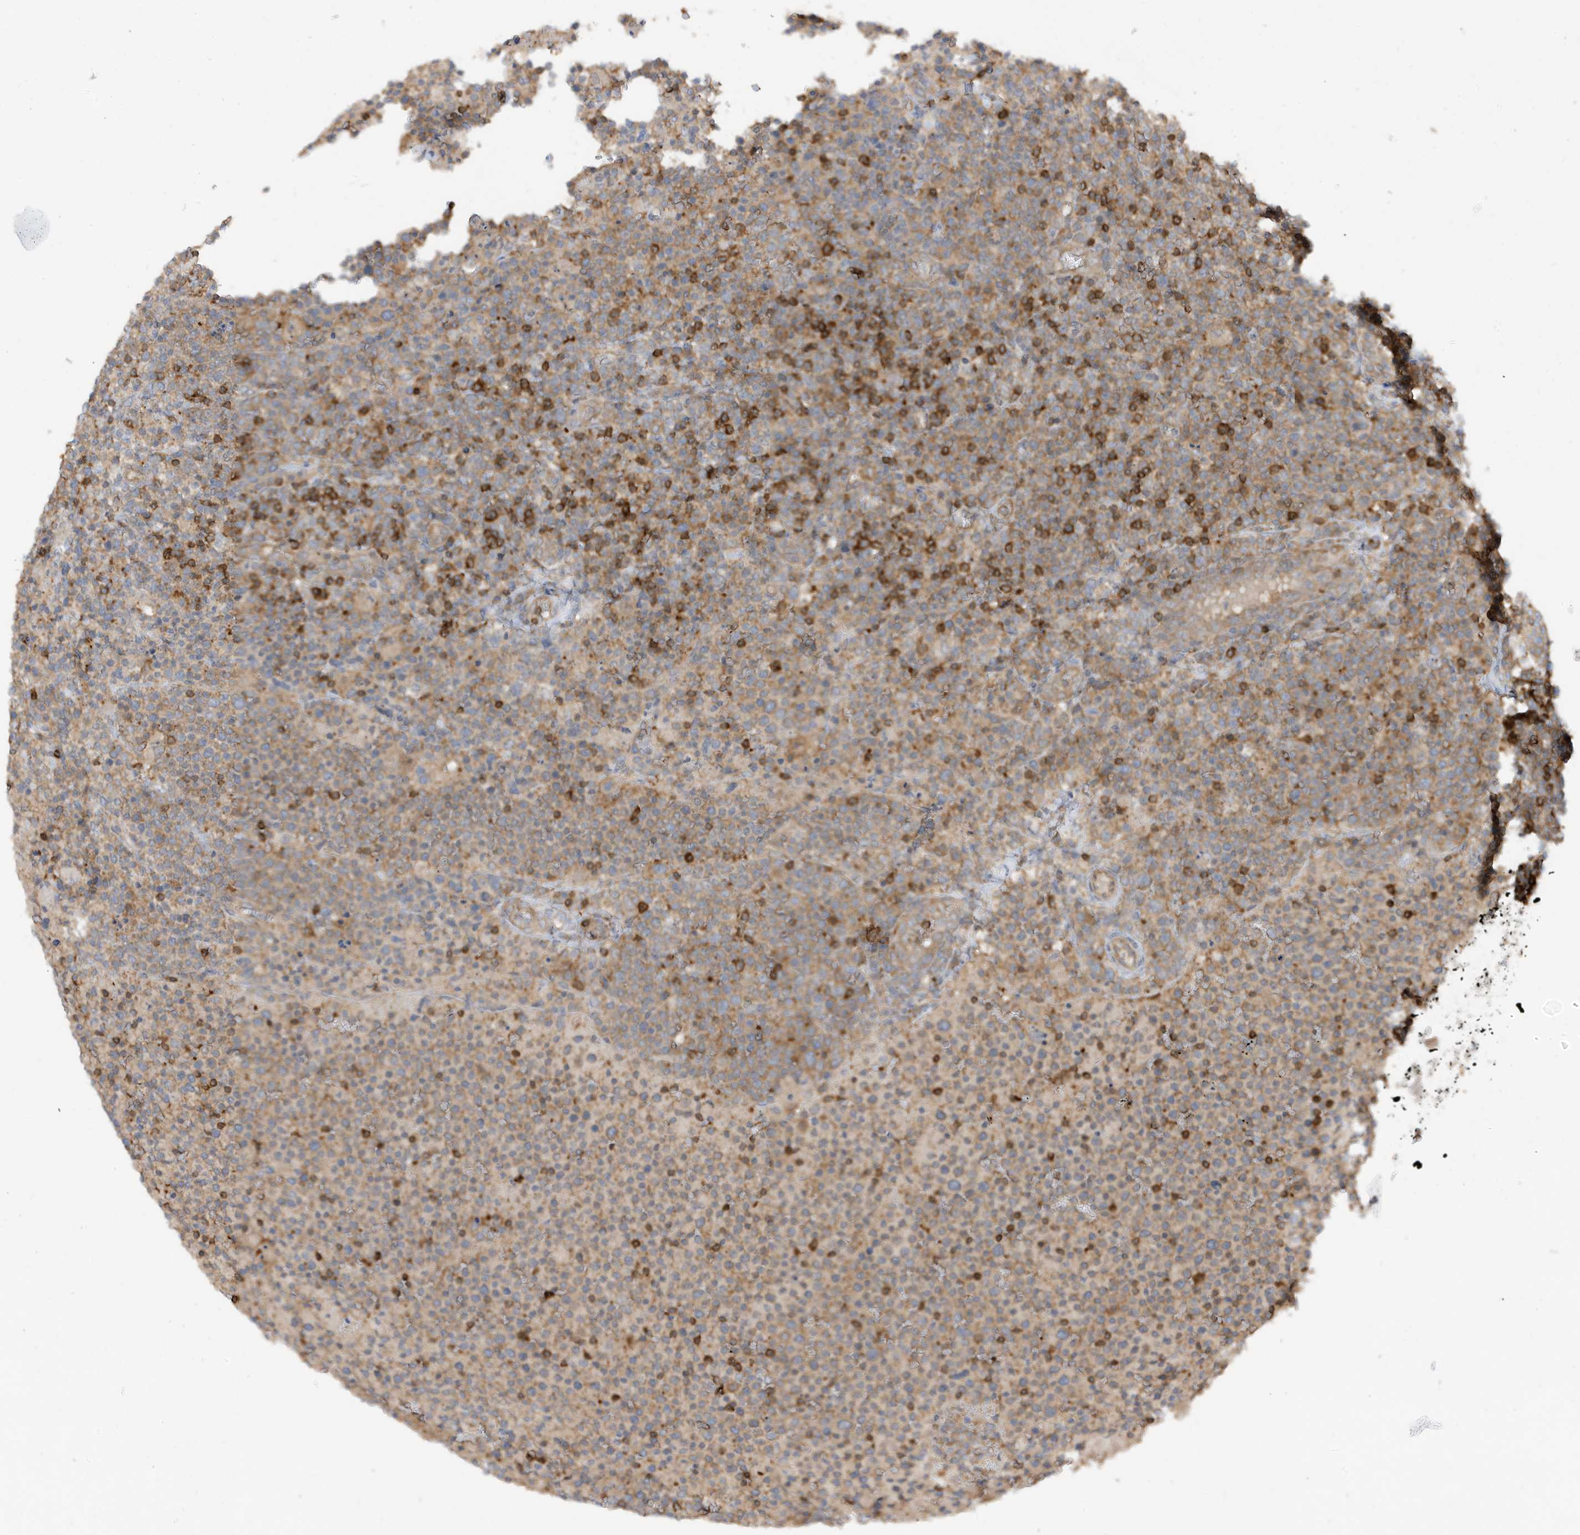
{"staining": {"intensity": "weak", "quantity": ">75%", "location": "cytoplasmic/membranous"}, "tissue": "lymphoma", "cell_type": "Tumor cells", "image_type": "cancer", "snomed": [{"axis": "morphology", "description": "Malignant lymphoma, non-Hodgkin's type, High grade"}, {"axis": "topography", "description": "Lymph node"}], "caption": "Weak cytoplasmic/membranous protein expression is seen in about >75% of tumor cells in high-grade malignant lymphoma, non-Hodgkin's type.", "gene": "PHACTR2", "patient": {"sex": "male", "age": 61}}